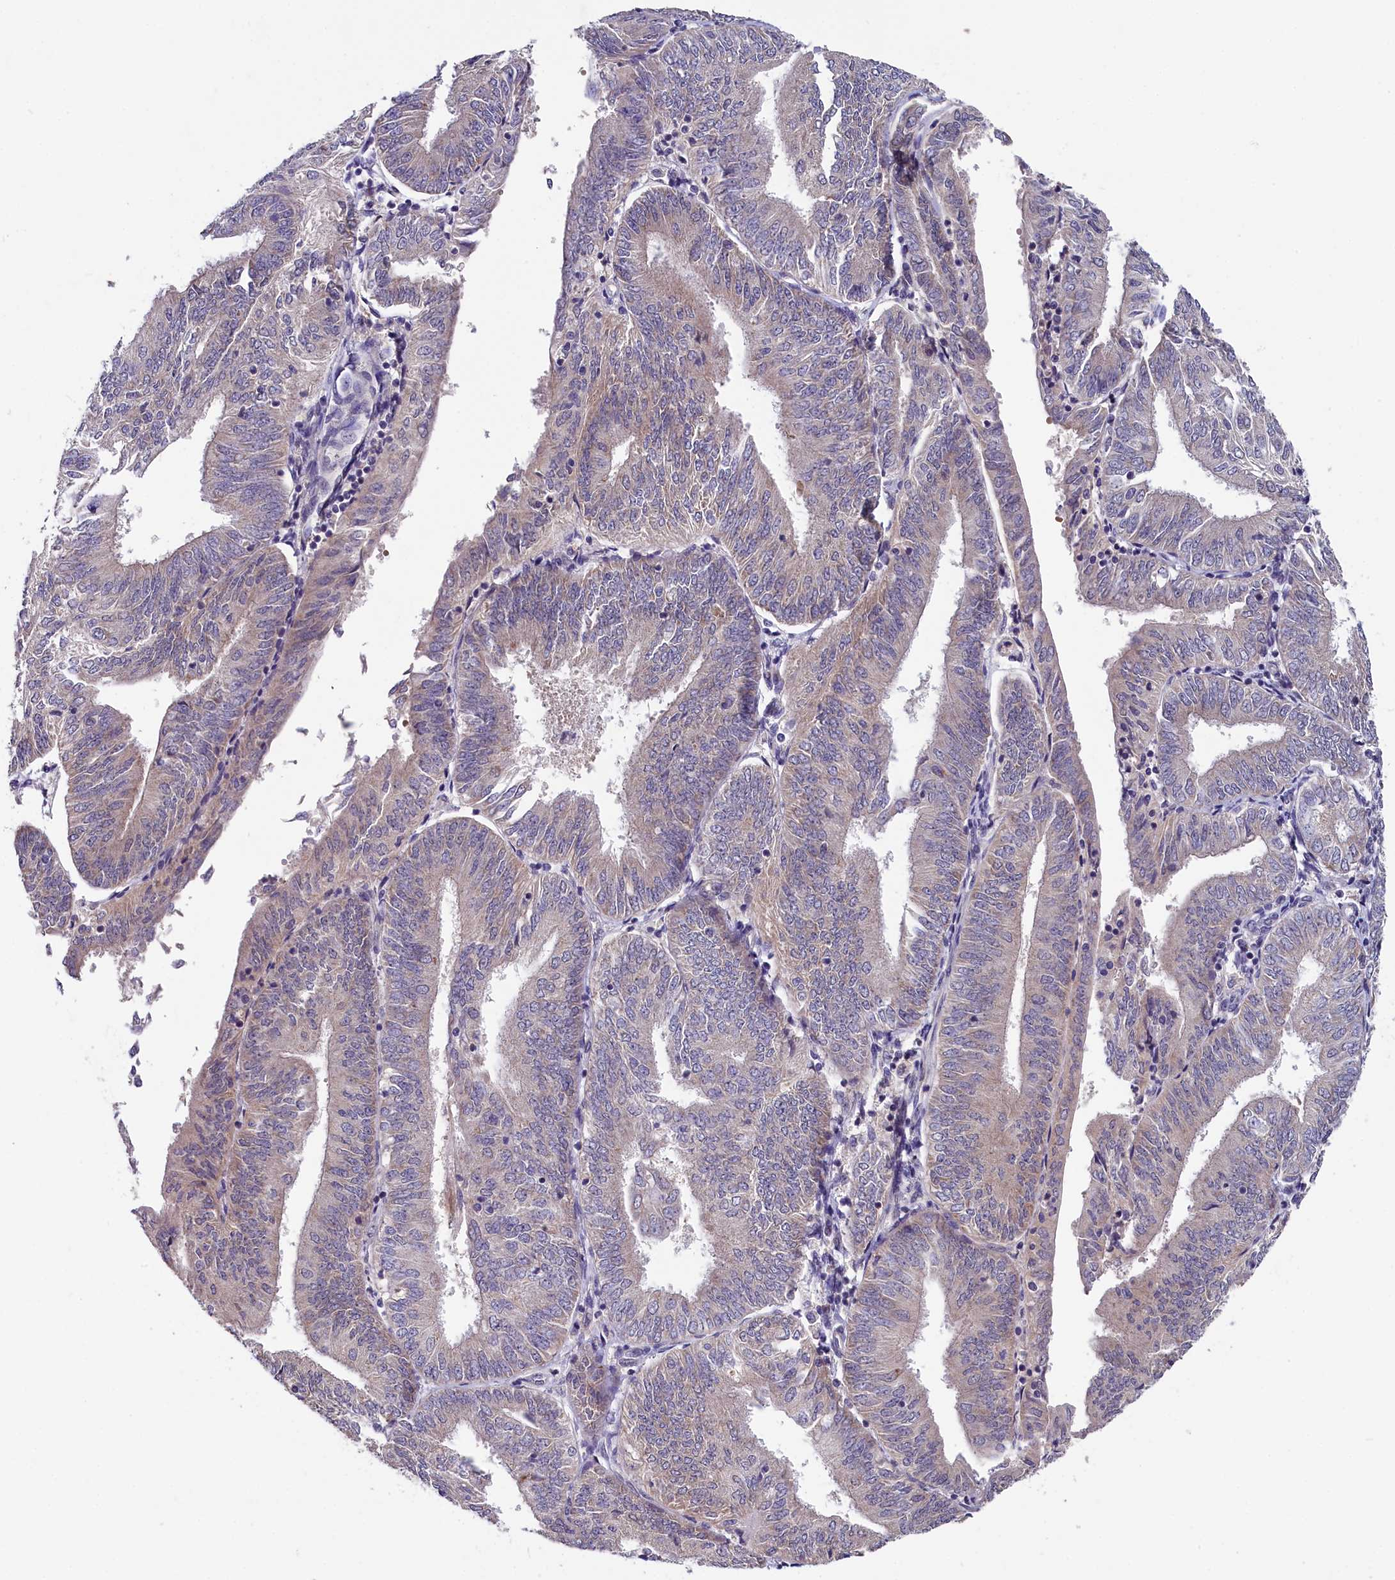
{"staining": {"intensity": "negative", "quantity": "none", "location": "none"}, "tissue": "endometrial cancer", "cell_type": "Tumor cells", "image_type": "cancer", "snomed": [{"axis": "morphology", "description": "Adenocarcinoma, NOS"}, {"axis": "topography", "description": "Endometrium"}], "caption": "Image shows no protein expression in tumor cells of endometrial cancer tissue. (Brightfield microscopy of DAB immunohistochemistry (IHC) at high magnification).", "gene": "SLC39A6", "patient": {"sex": "female", "age": 58}}